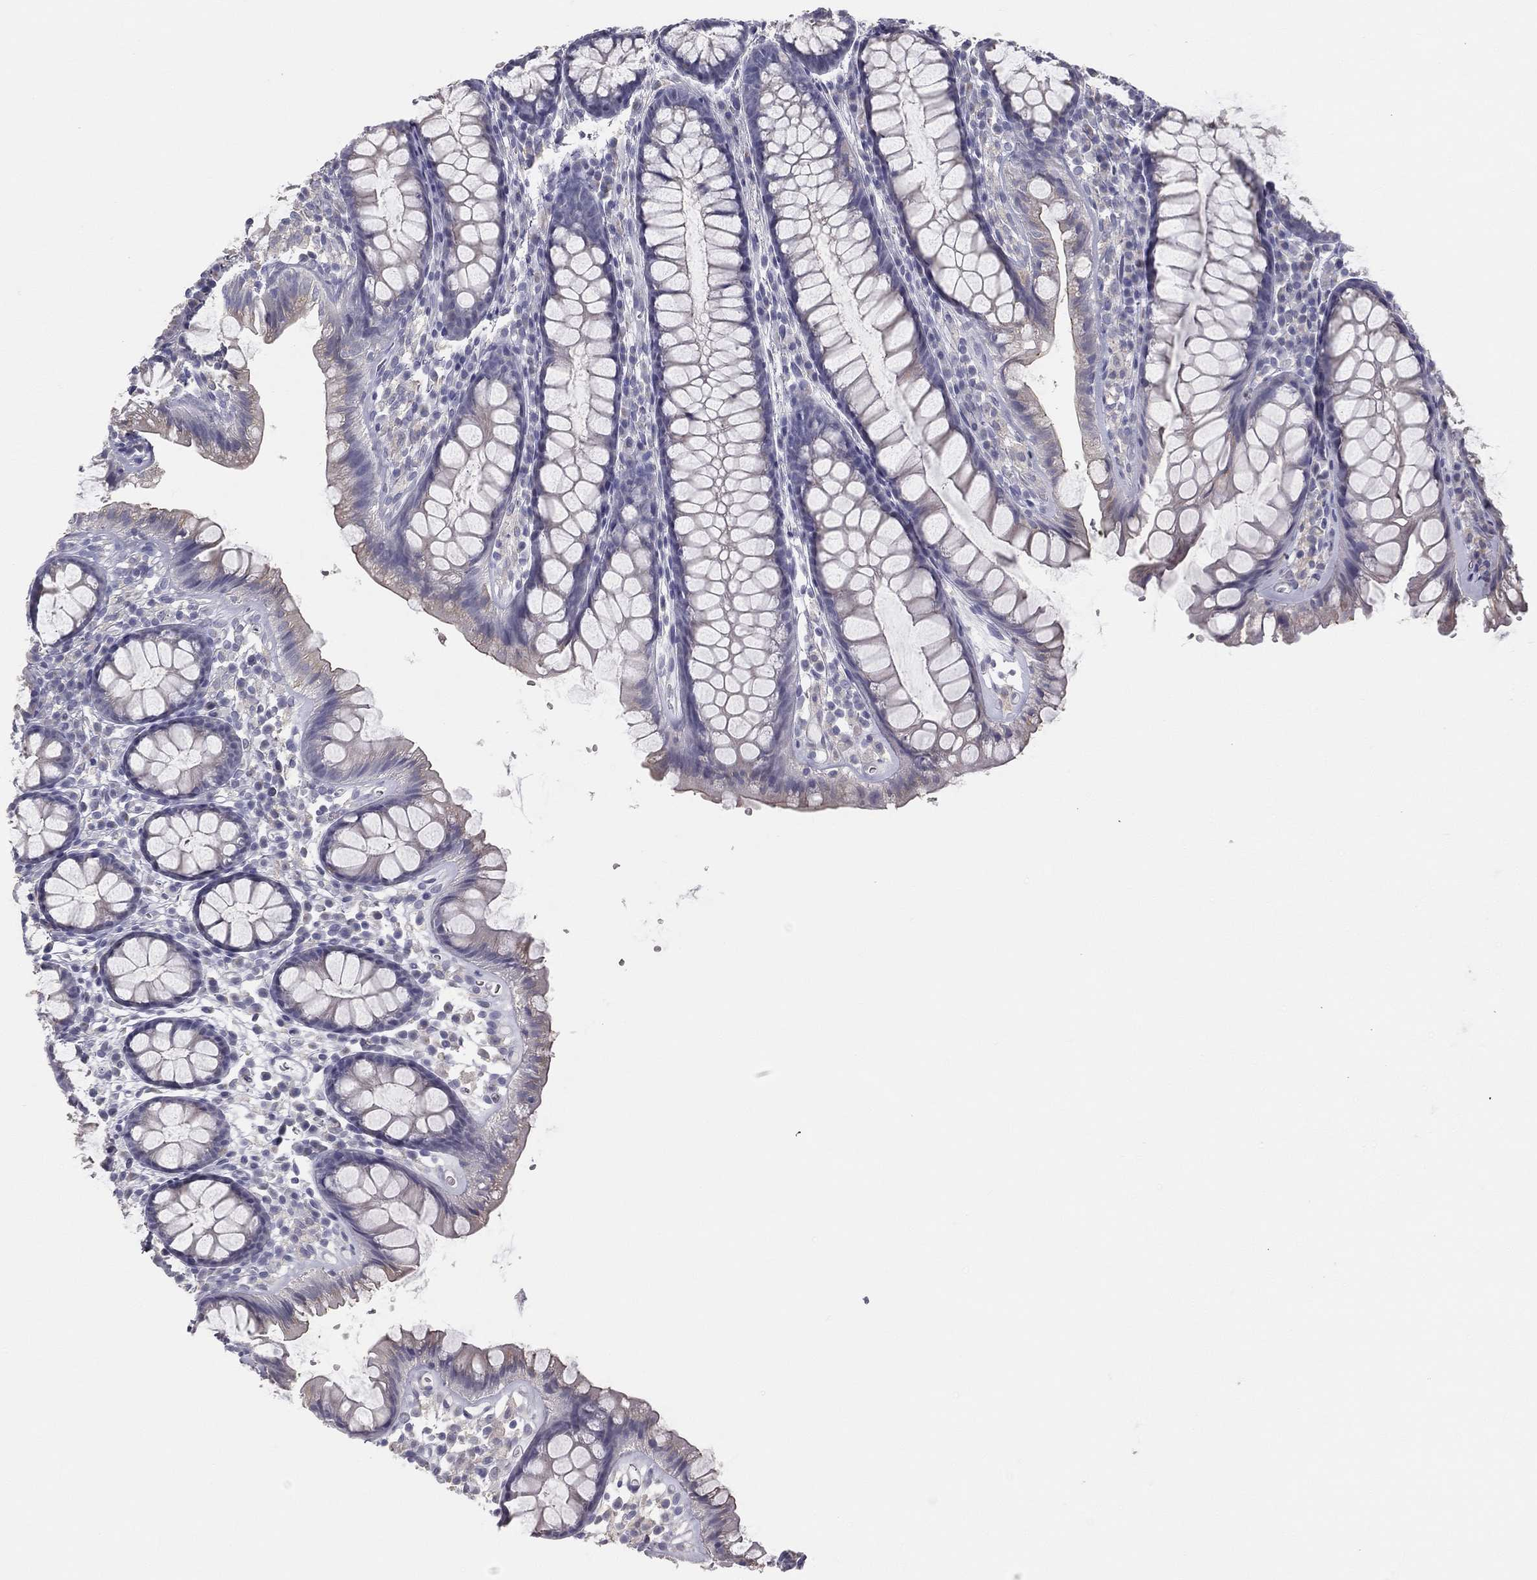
{"staining": {"intensity": "negative", "quantity": "none", "location": "none"}, "tissue": "colon", "cell_type": "Endothelial cells", "image_type": "normal", "snomed": [{"axis": "morphology", "description": "Normal tissue, NOS"}, {"axis": "topography", "description": "Colon"}], "caption": "Immunohistochemical staining of benign colon exhibits no significant positivity in endothelial cells. (Stains: DAB (3,3'-diaminobenzidine) IHC with hematoxylin counter stain, Microscopy: brightfield microscopy at high magnification).", "gene": "MUC13", "patient": {"sex": "male", "age": 76}}